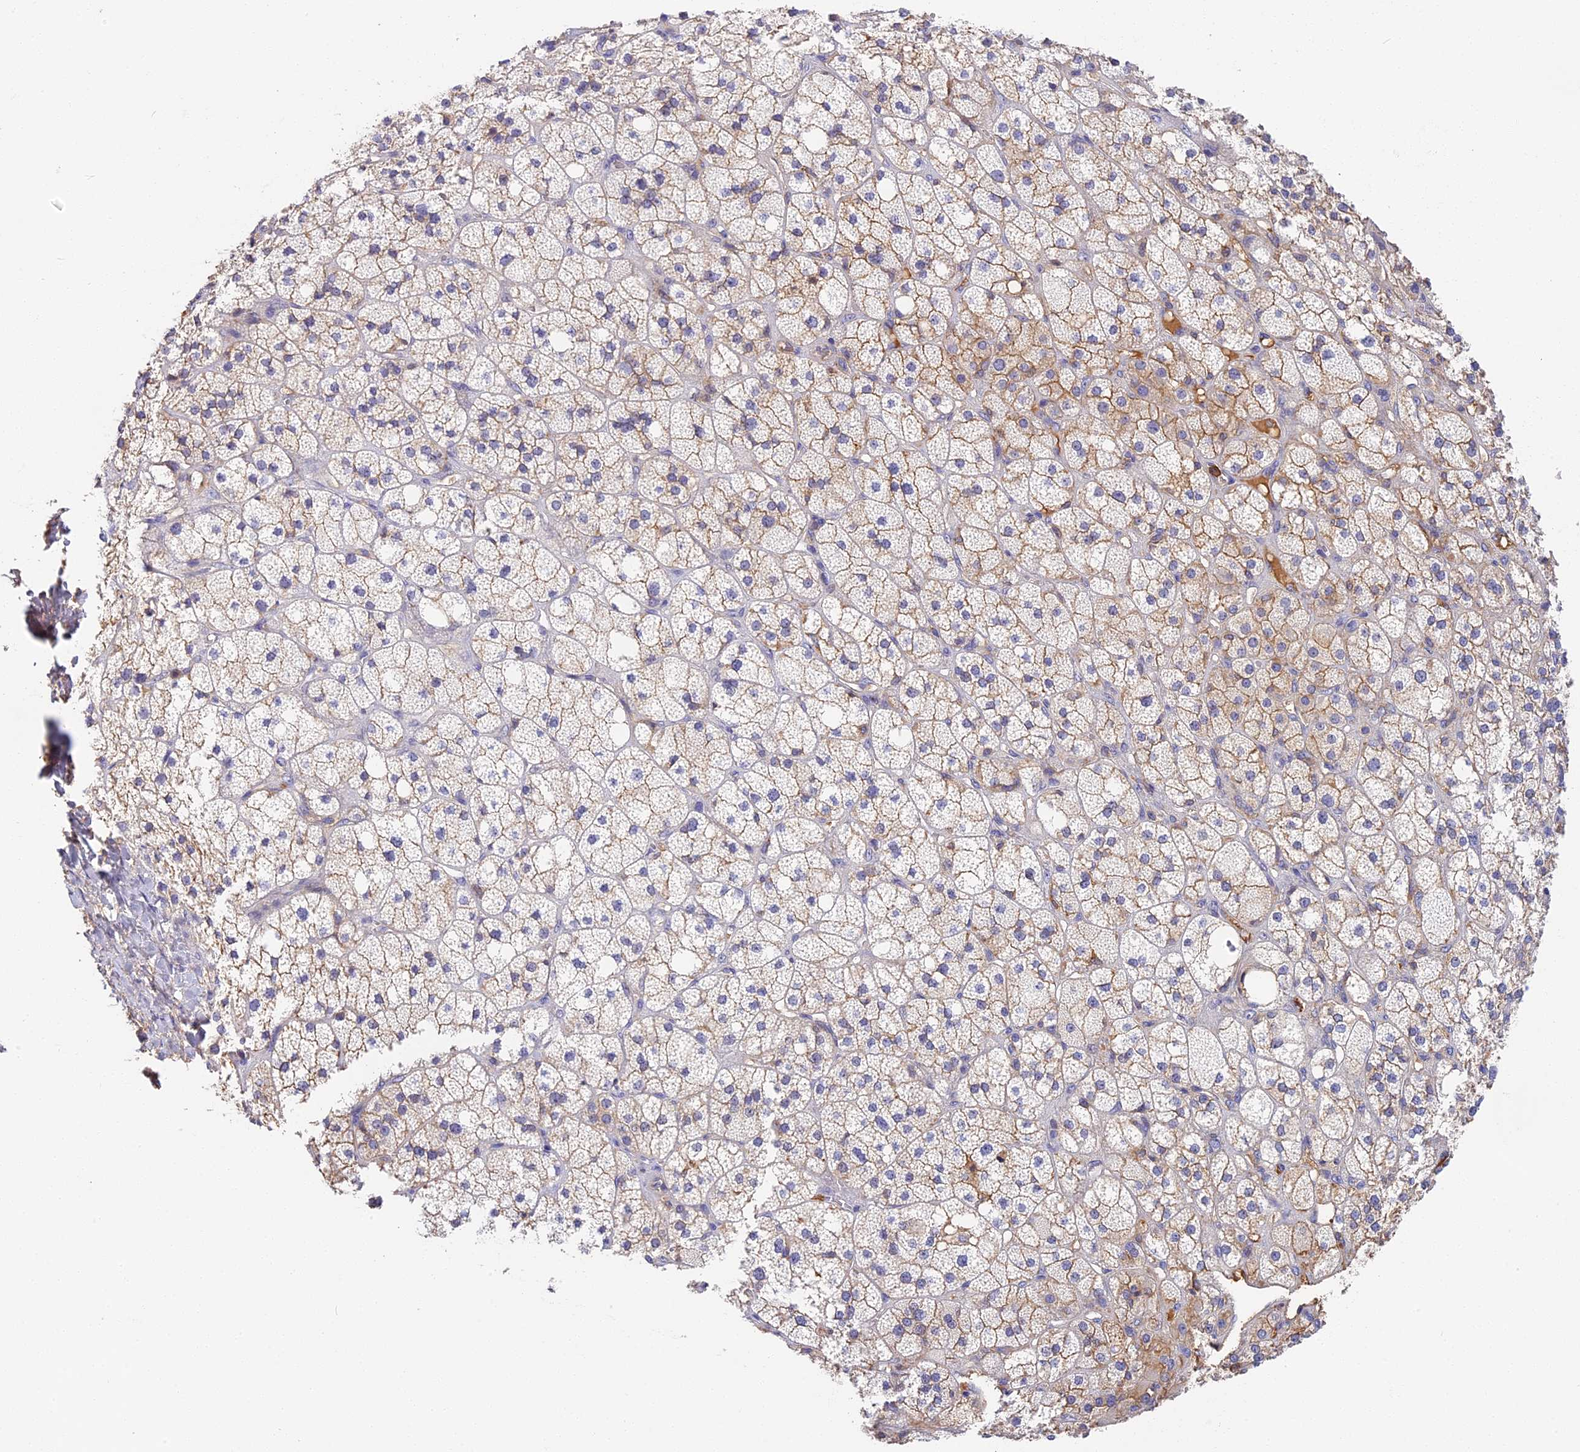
{"staining": {"intensity": "weak", "quantity": "25%-75%", "location": "cytoplasmic/membranous"}, "tissue": "adrenal gland", "cell_type": "Glandular cells", "image_type": "normal", "snomed": [{"axis": "morphology", "description": "Normal tissue, NOS"}, {"axis": "topography", "description": "Adrenal gland"}], "caption": "Glandular cells show low levels of weak cytoplasmic/membranous positivity in approximately 25%-75% of cells in normal adrenal gland.", "gene": "ADGRD1", "patient": {"sex": "male", "age": 61}}